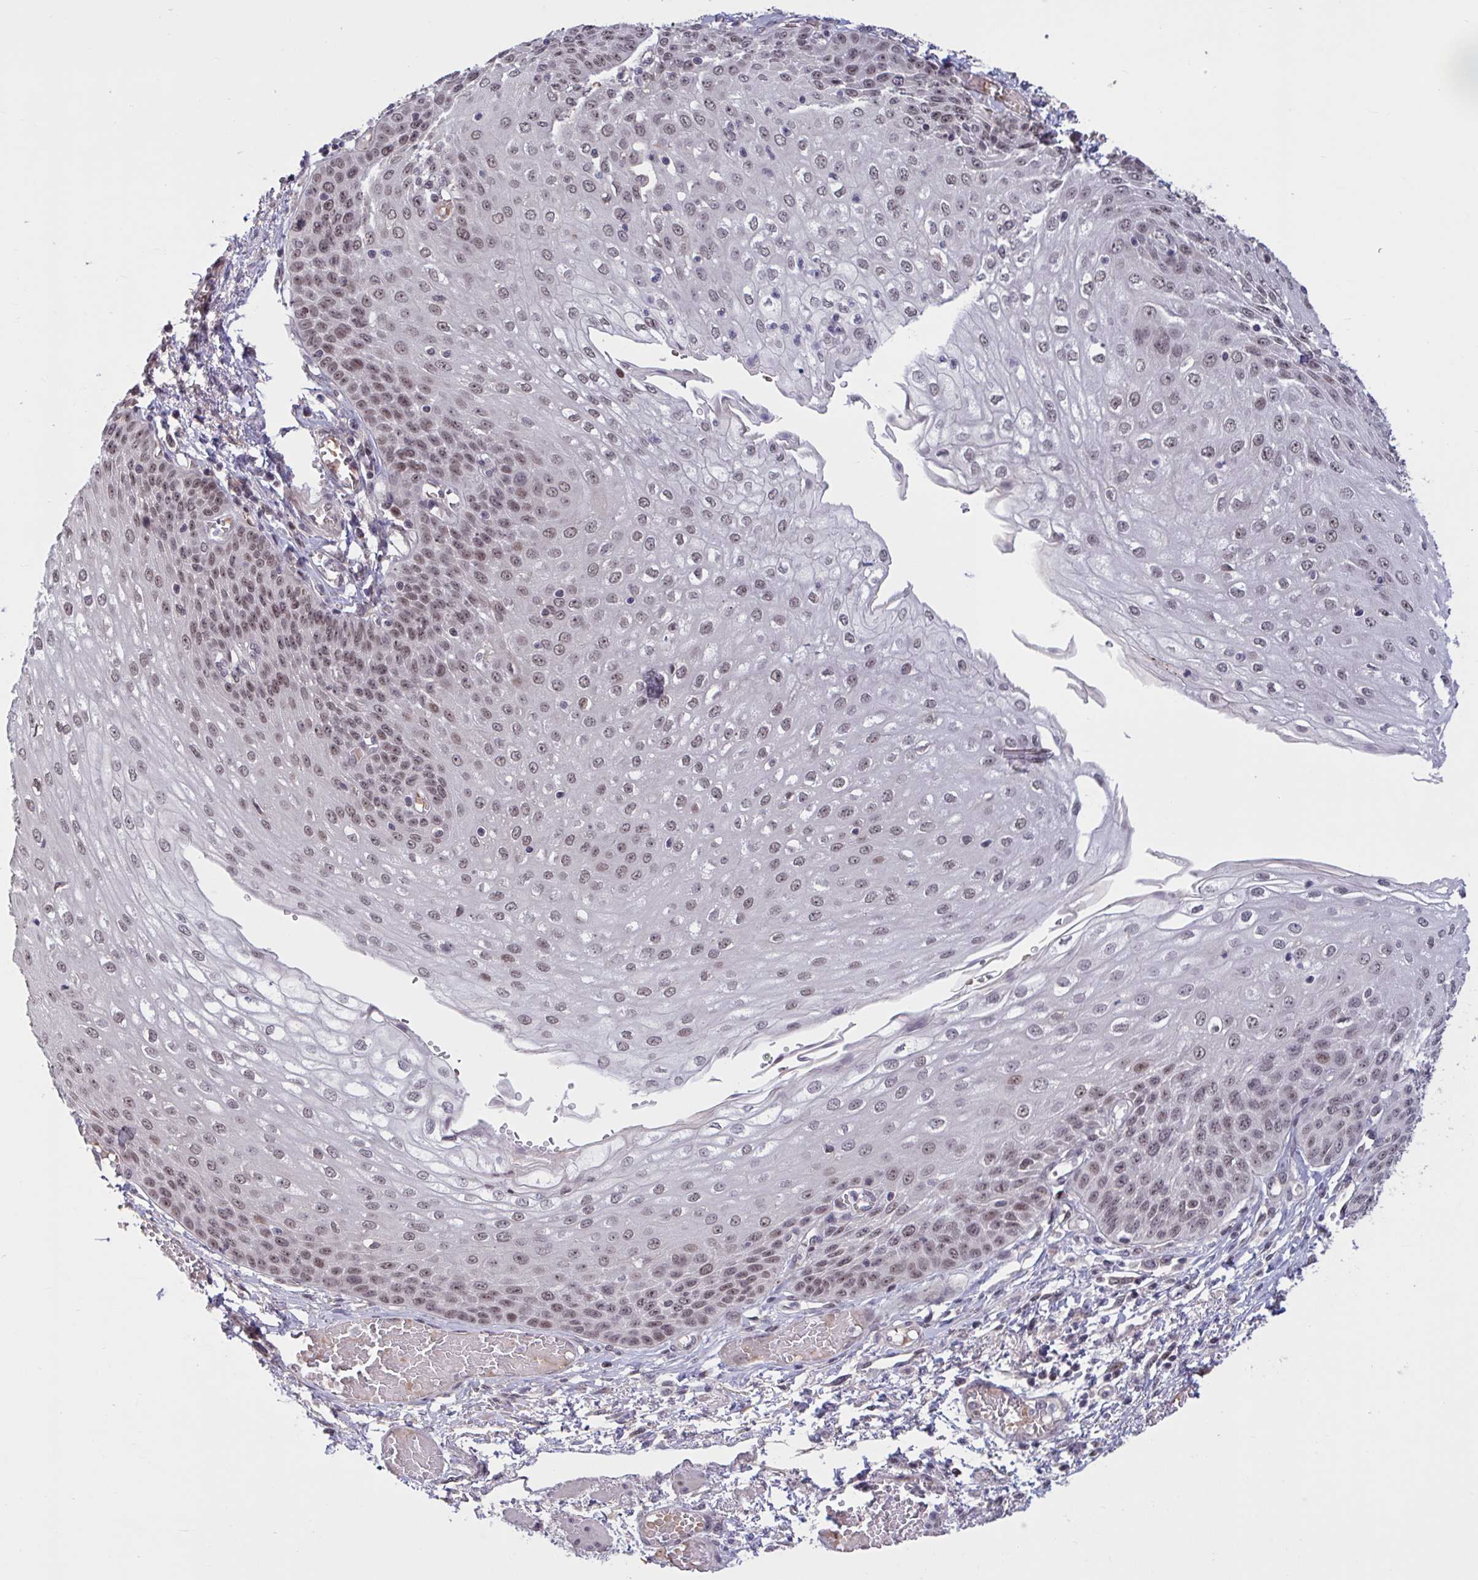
{"staining": {"intensity": "moderate", "quantity": ">75%", "location": "nuclear"}, "tissue": "esophagus", "cell_type": "Squamous epithelial cells", "image_type": "normal", "snomed": [{"axis": "morphology", "description": "Normal tissue, NOS"}, {"axis": "morphology", "description": "Adenocarcinoma, NOS"}, {"axis": "topography", "description": "Esophagus"}], "caption": "The image reveals staining of benign esophagus, revealing moderate nuclear protein positivity (brown color) within squamous epithelial cells.", "gene": "ZNF414", "patient": {"sex": "male", "age": 81}}